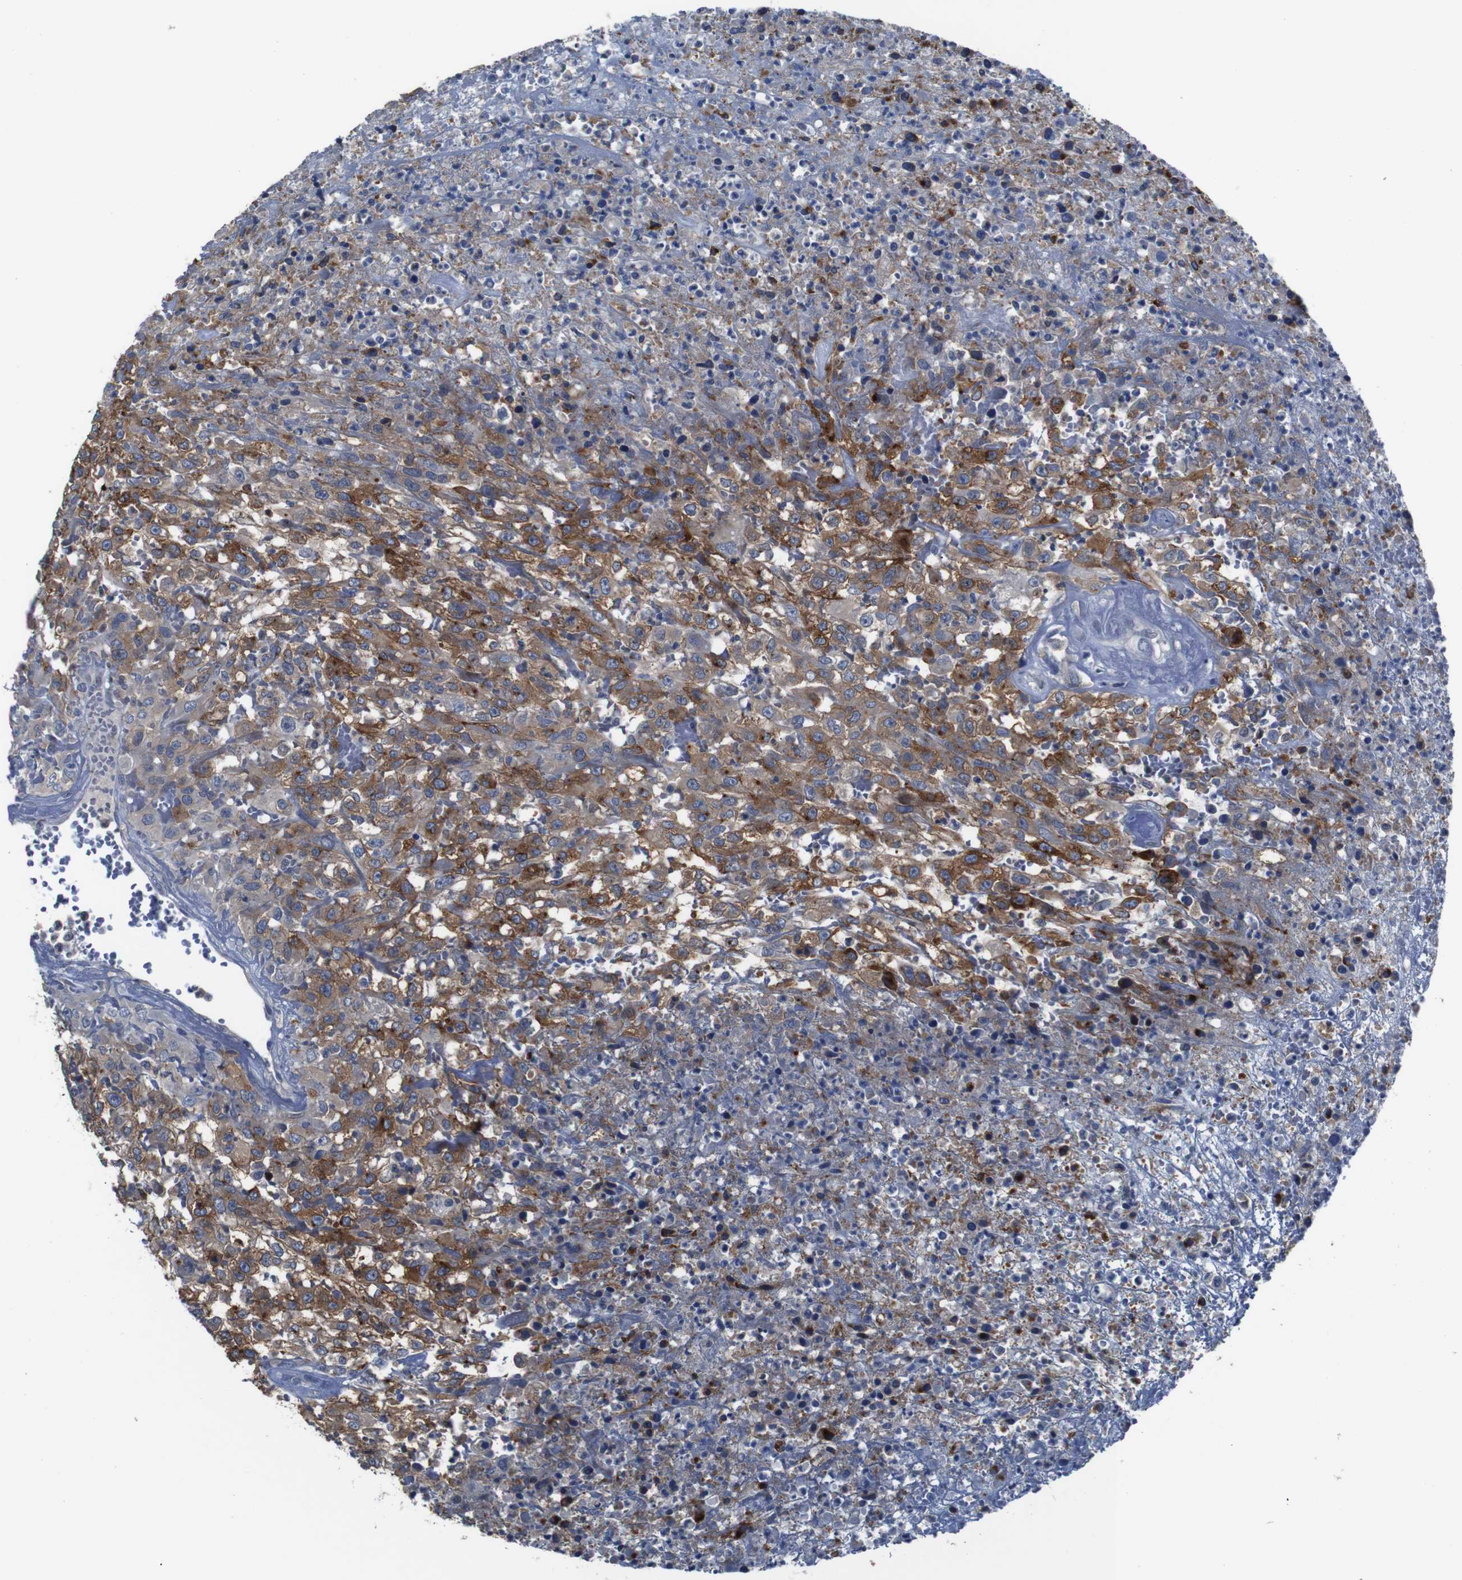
{"staining": {"intensity": "moderate", "quantity": ">75%", "location": "cytoplasmic/membranous"}, "tissue": "urothelial cancer", "cell_type": "Tumor cells", "image_type": "cancer", "snomed": [{"axis": "morphology", "description": "Urothelial carcinoma, High grade"}, {"axis": "topography", "description": "Urinary bladder"}], "caption": "Brown immunohistochemical staining in human urothelial carcinoma (high-grade) displays moderate cytoplasmic/membranous staining in about >75% of tumor cells.", "gene": "SEMA4B", "patient": {"sex": "male", "age": 46}}